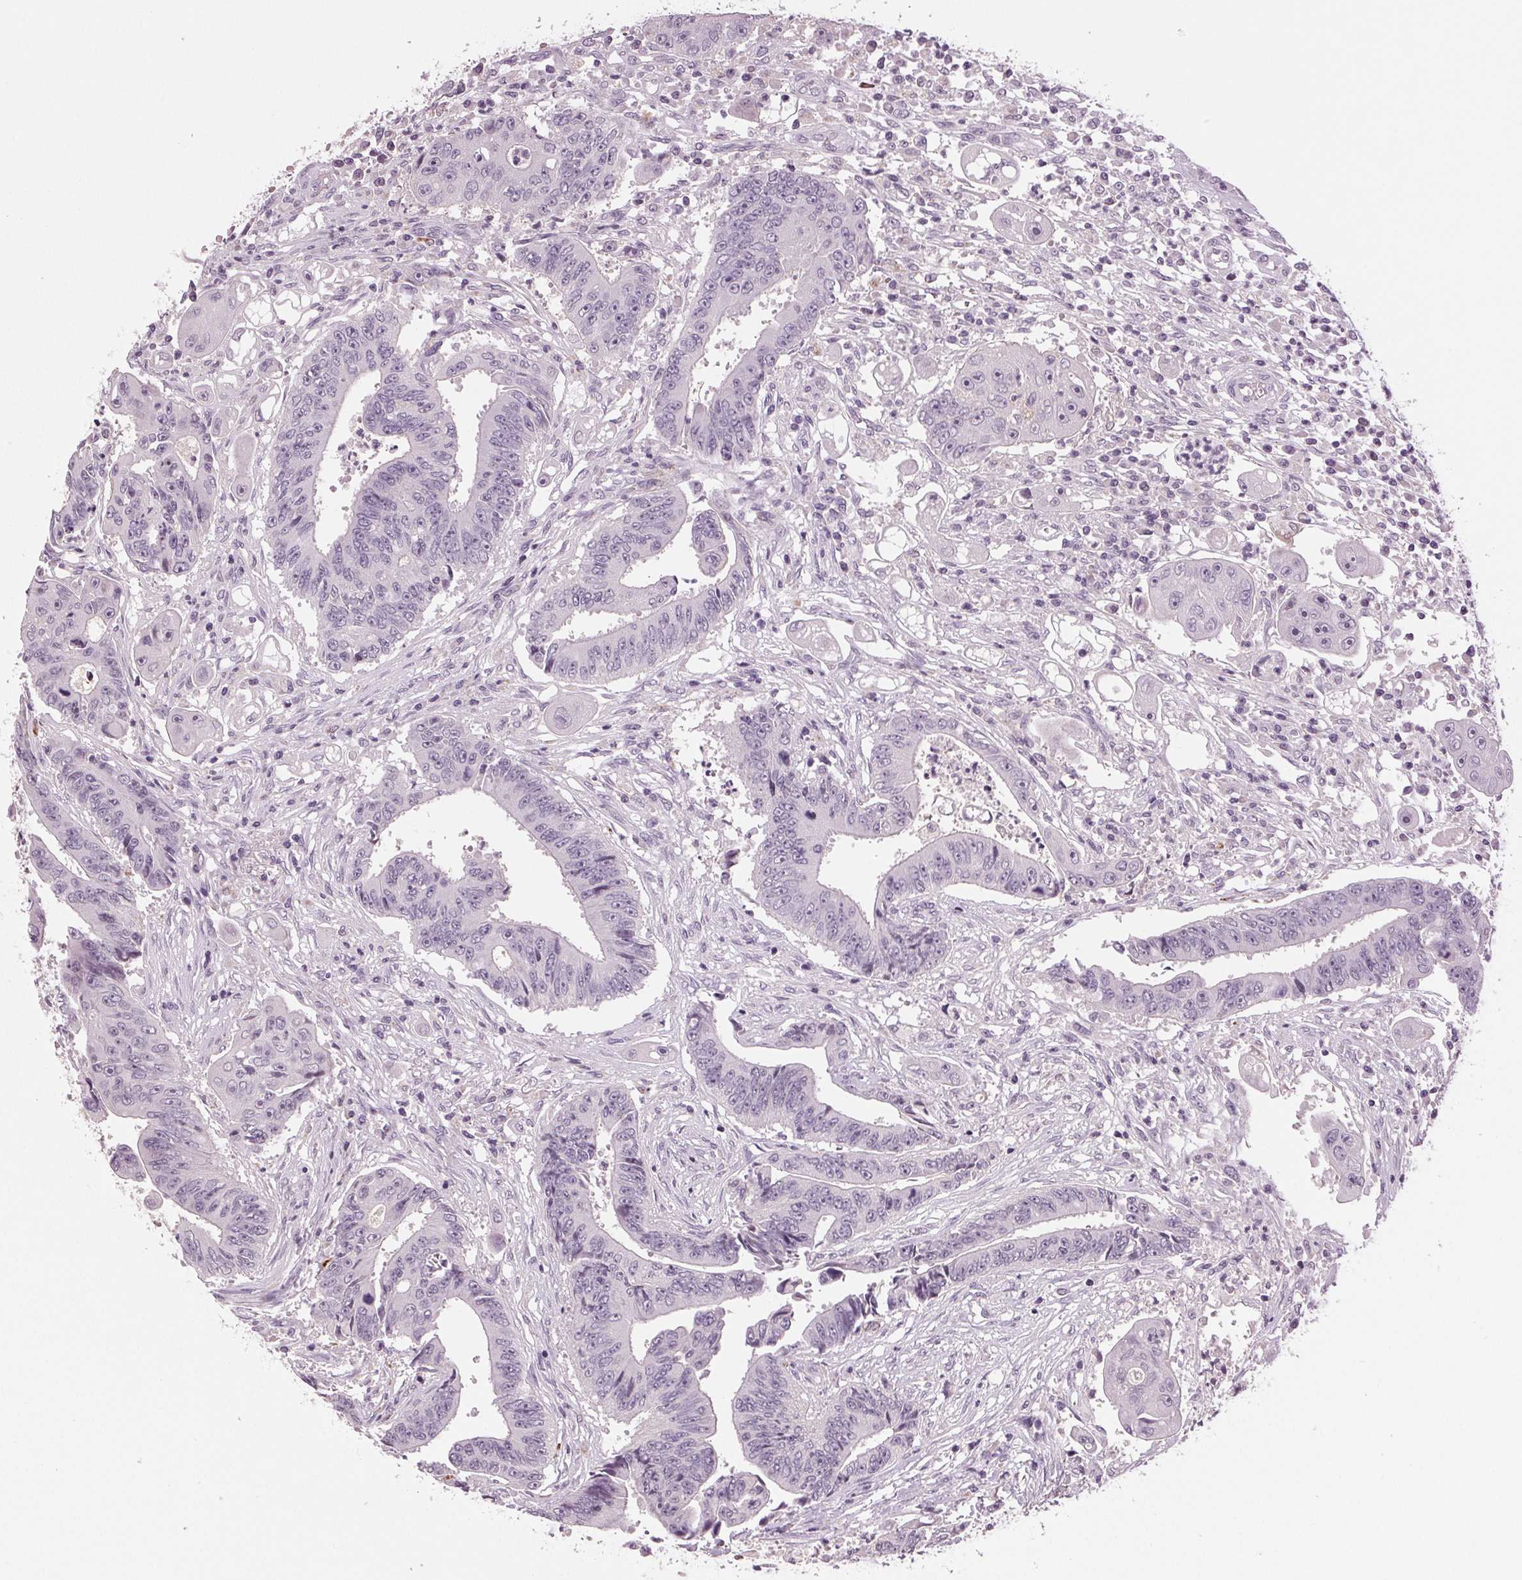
{"staining": {"intensity": "negative", "quantity": "none", "location": "none"}, "tissue": "colorectal cancer", "cell_type": "Tumor cells", "image_type": "cancer", "snomed": [{"axis": "morphology", "description": "Adenocarcinoma, NOS"}, {"axis": "topography", "description": "Rectum"}], "caption": "IHC of colorectal cancer (adenocarcinoma) exhibits no staining in tumor cells.", "gene": "DNAH12", "patient": {"sex": "male", "age": 54}}